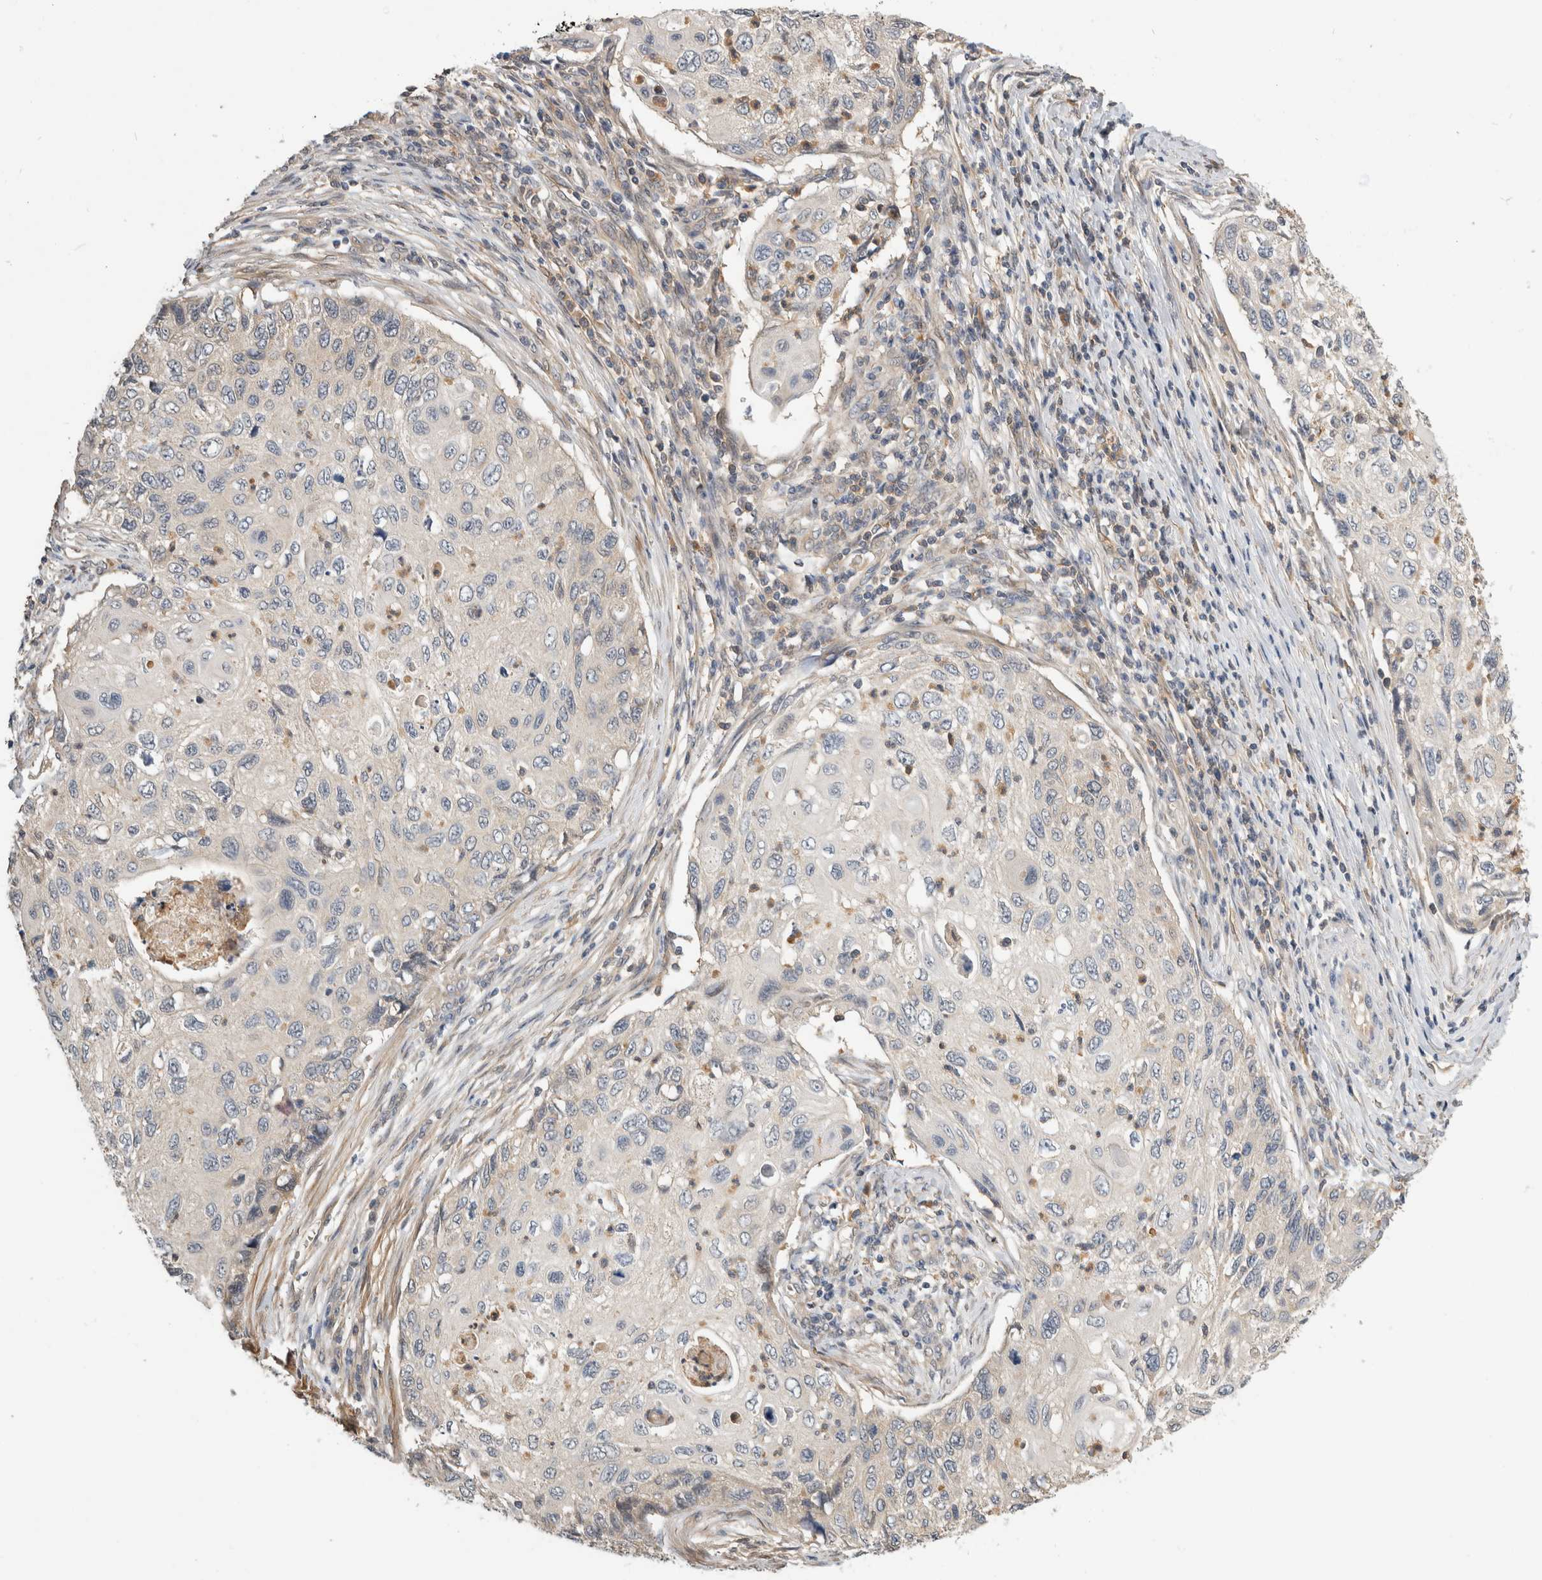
{"staining": {"intensity": "negative", "quantity": "none", "location": "none"}, "tissue": "cervical cancer", "cell_type": "Tumor cells", "image_type": "cancer", "snomed": [{"axis": "morphology", "description": "Squamous cell carcinoma, NOS"}, {"axis": "topography", "description": "Cervix"}], "caption": "Immunohistochemistry image of neoplastic tissue: cervical squamous cell carcinoma stained with DAB reveals no significant protein staining in tumor cells.", "gene": "PGM1", "patient": {"sex": "female", "age": 70}}